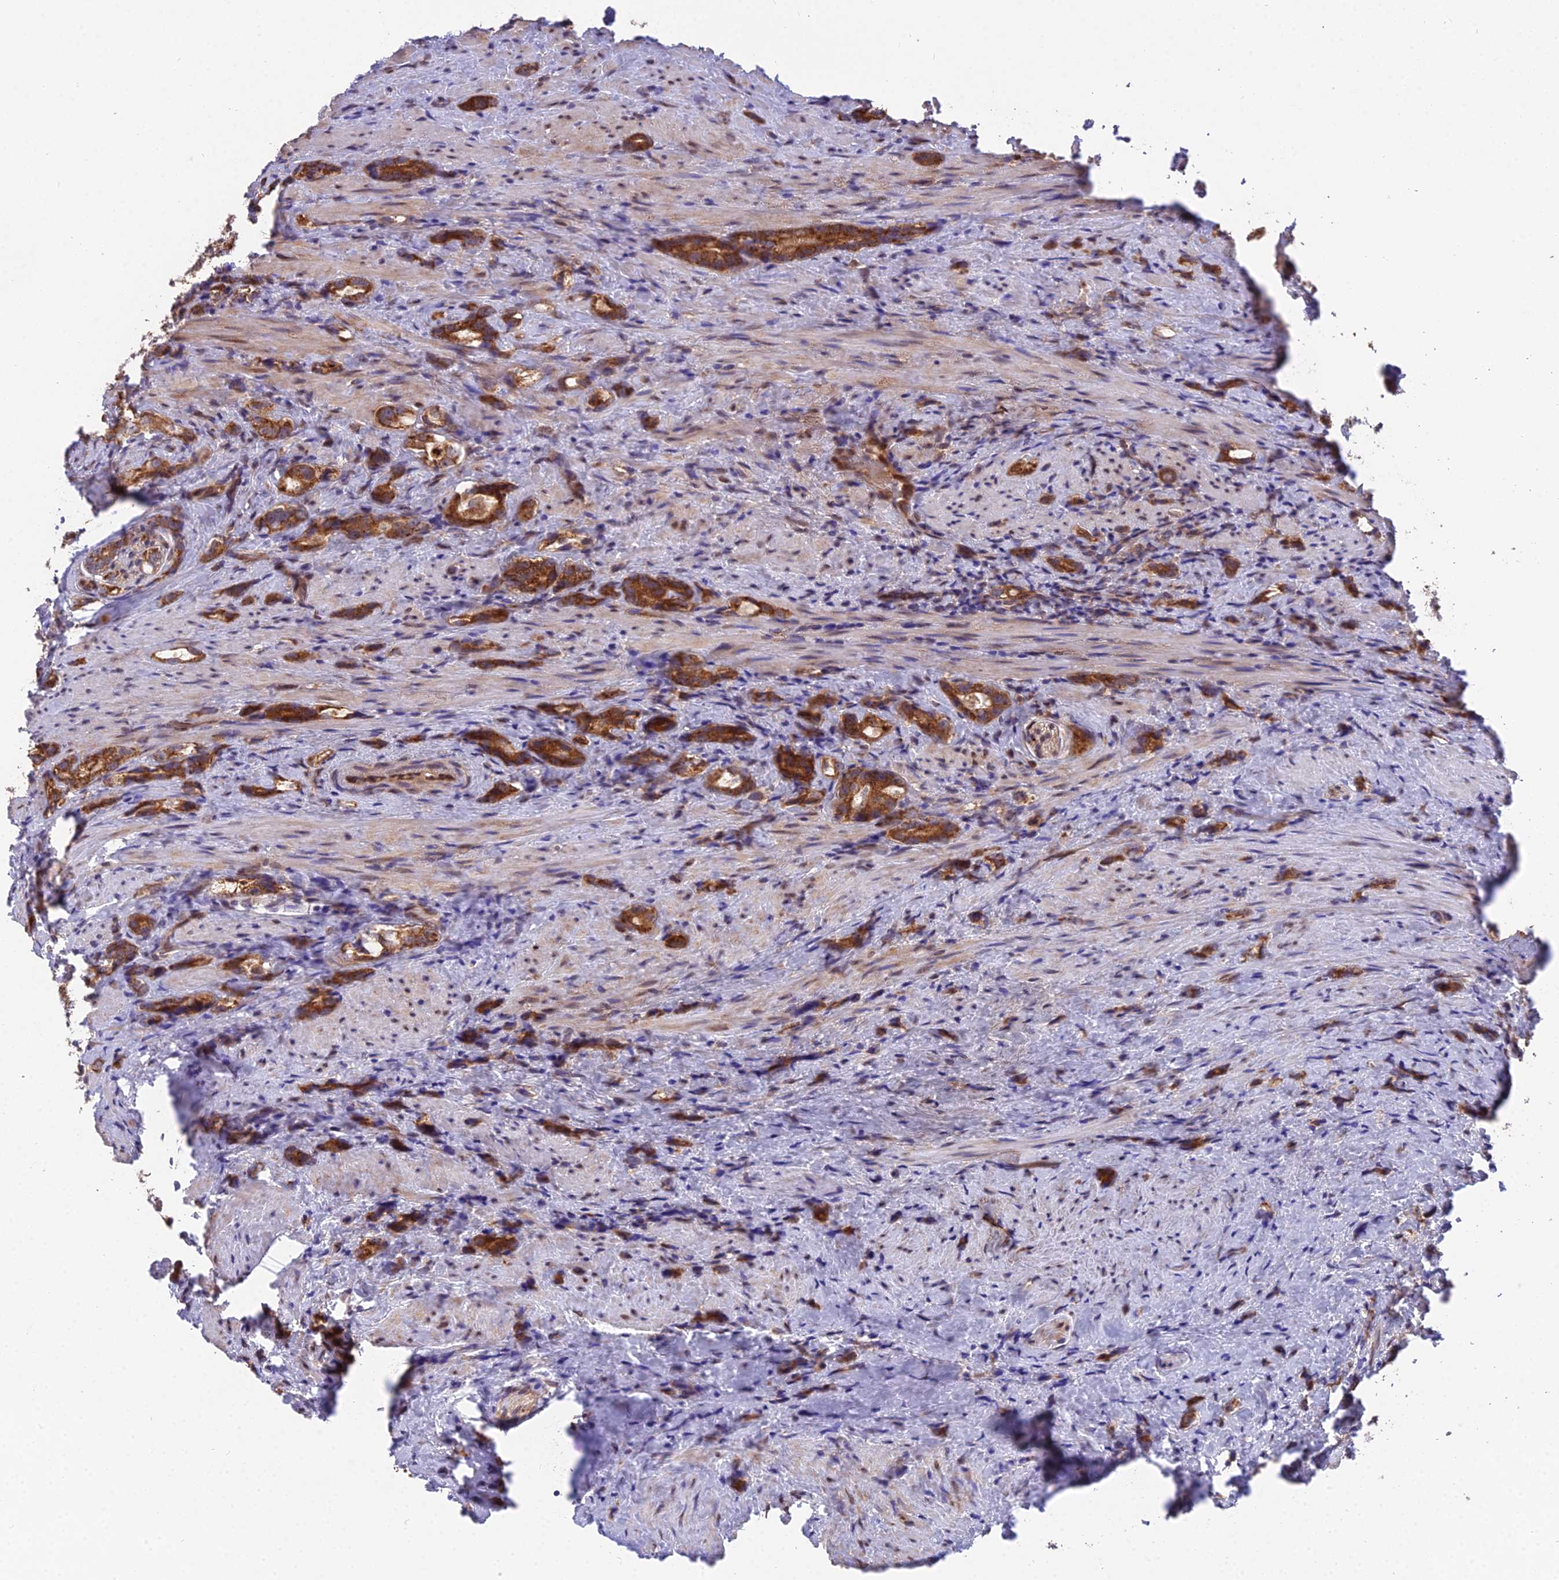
{"staining": {"intensity": "strong", "quantity": ">75%", "location": "cytoplasmic/membranous"}, "tissue": "prostate cancer", "cell_type": "Tumor cells", "image_type": "cancer", "snomed": [{"axis": "morphology", "description": "Adenocarcinoma, High grade"}, {"axis": "topography", "description": "Prostate"}], "caption": "Prostate cancer stained with a brown dye demonstrates strong cytoplasmic/membranous positive positivity in approximately >75% of tumor cells.", "gene": "CYP2R1", "patient": {"sex": "male", "age": 63}}